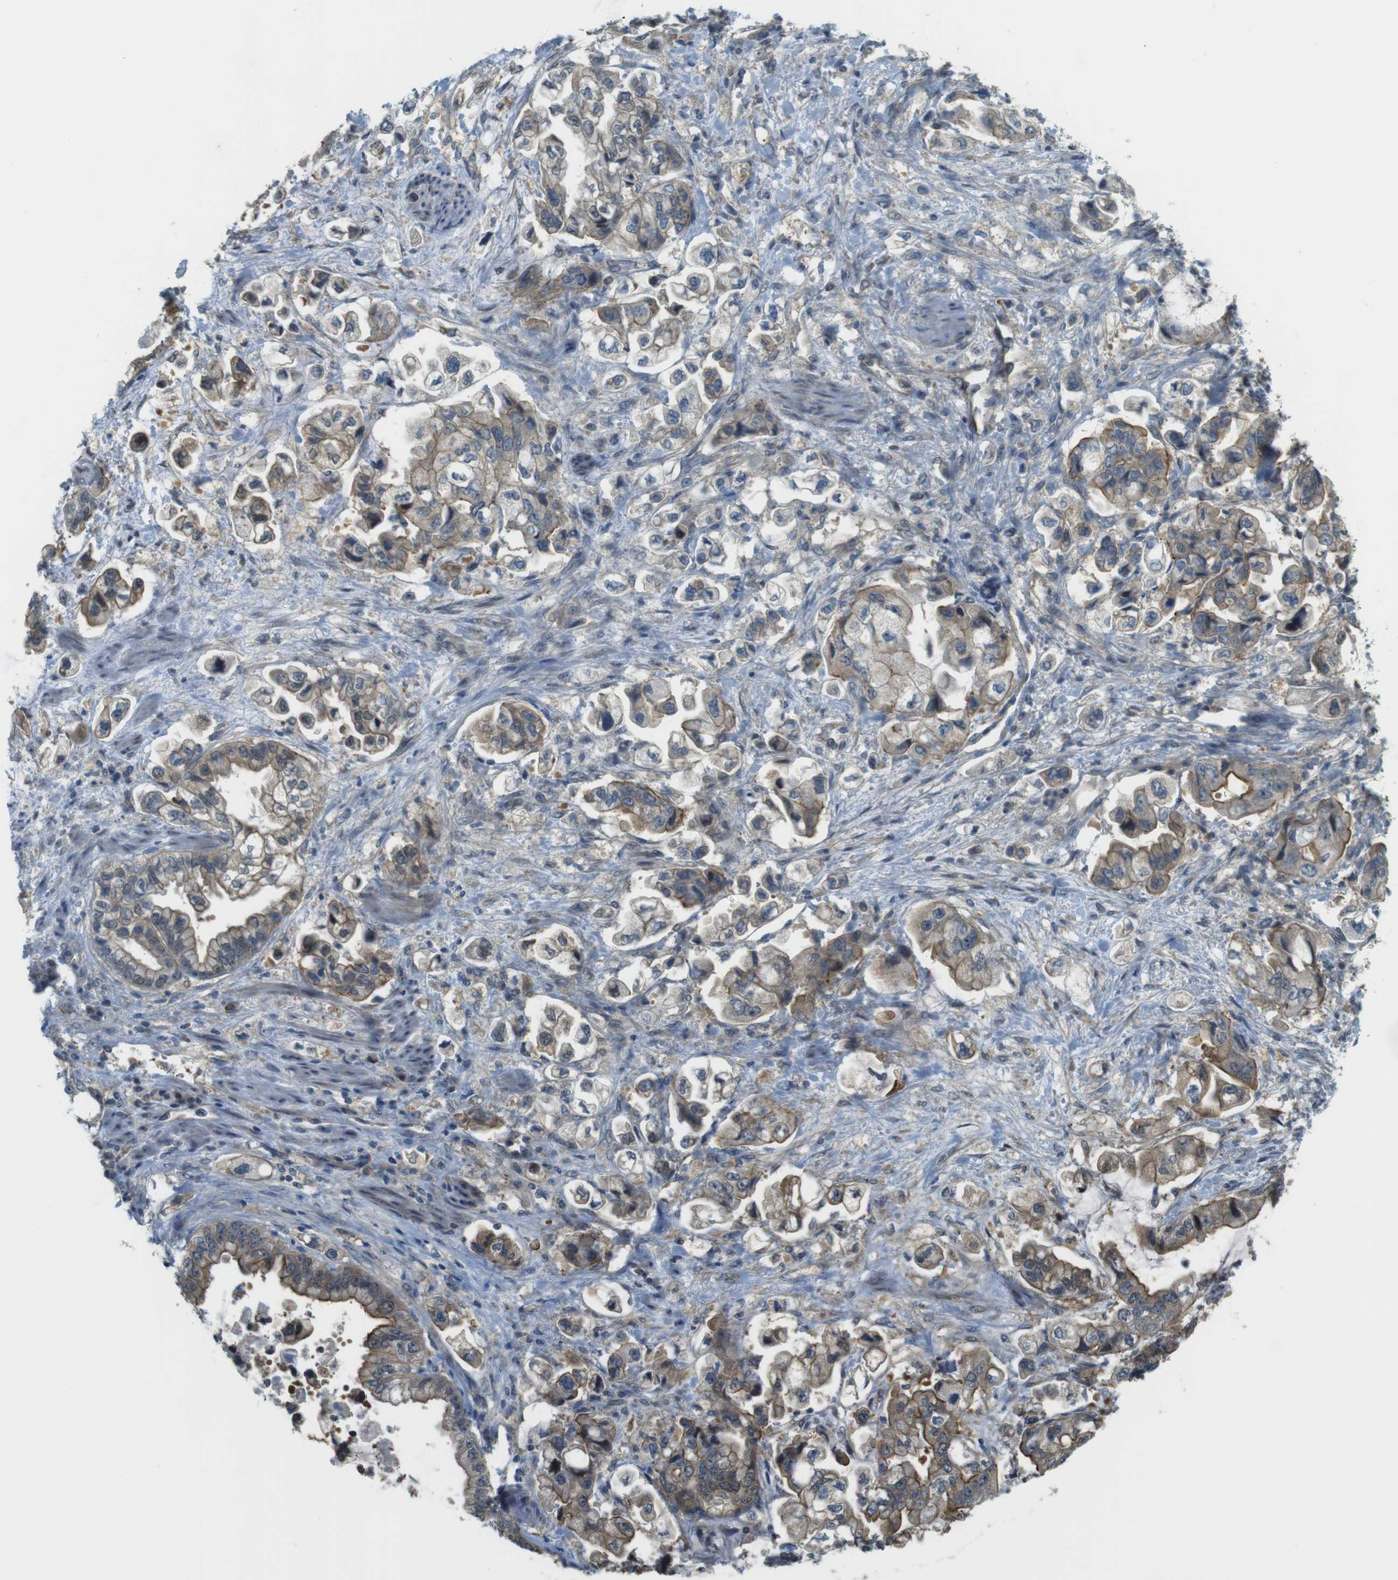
{"staining": {"intensity": "moderate", "quantity": "<25%", "location": "cytoplasmic/membranous"}, "tissue": "stomach cancer", "cell_type": "Tumor cells", "image_type": "cancer", "snomed": [{"axis": "morphology", "description": "Normal tissue, NOS"}, {"axis": "morphology", "description": "Adenocarcinoma, NOS"}, {"axis": "topography", "description": "Stomach"}], "caption": "IHC photomicrograph of neoplastic tissue: human adenocarcinoma (stomach) stained using IHC displays low levels of moderate protein expression localized specifically in the cytoplasmic/membranous of tumor cells, appearing as a cytoplasmic/membranous brown color.", "gene": "ABHD15", "patient": {"sex": "male", "age": 62}}